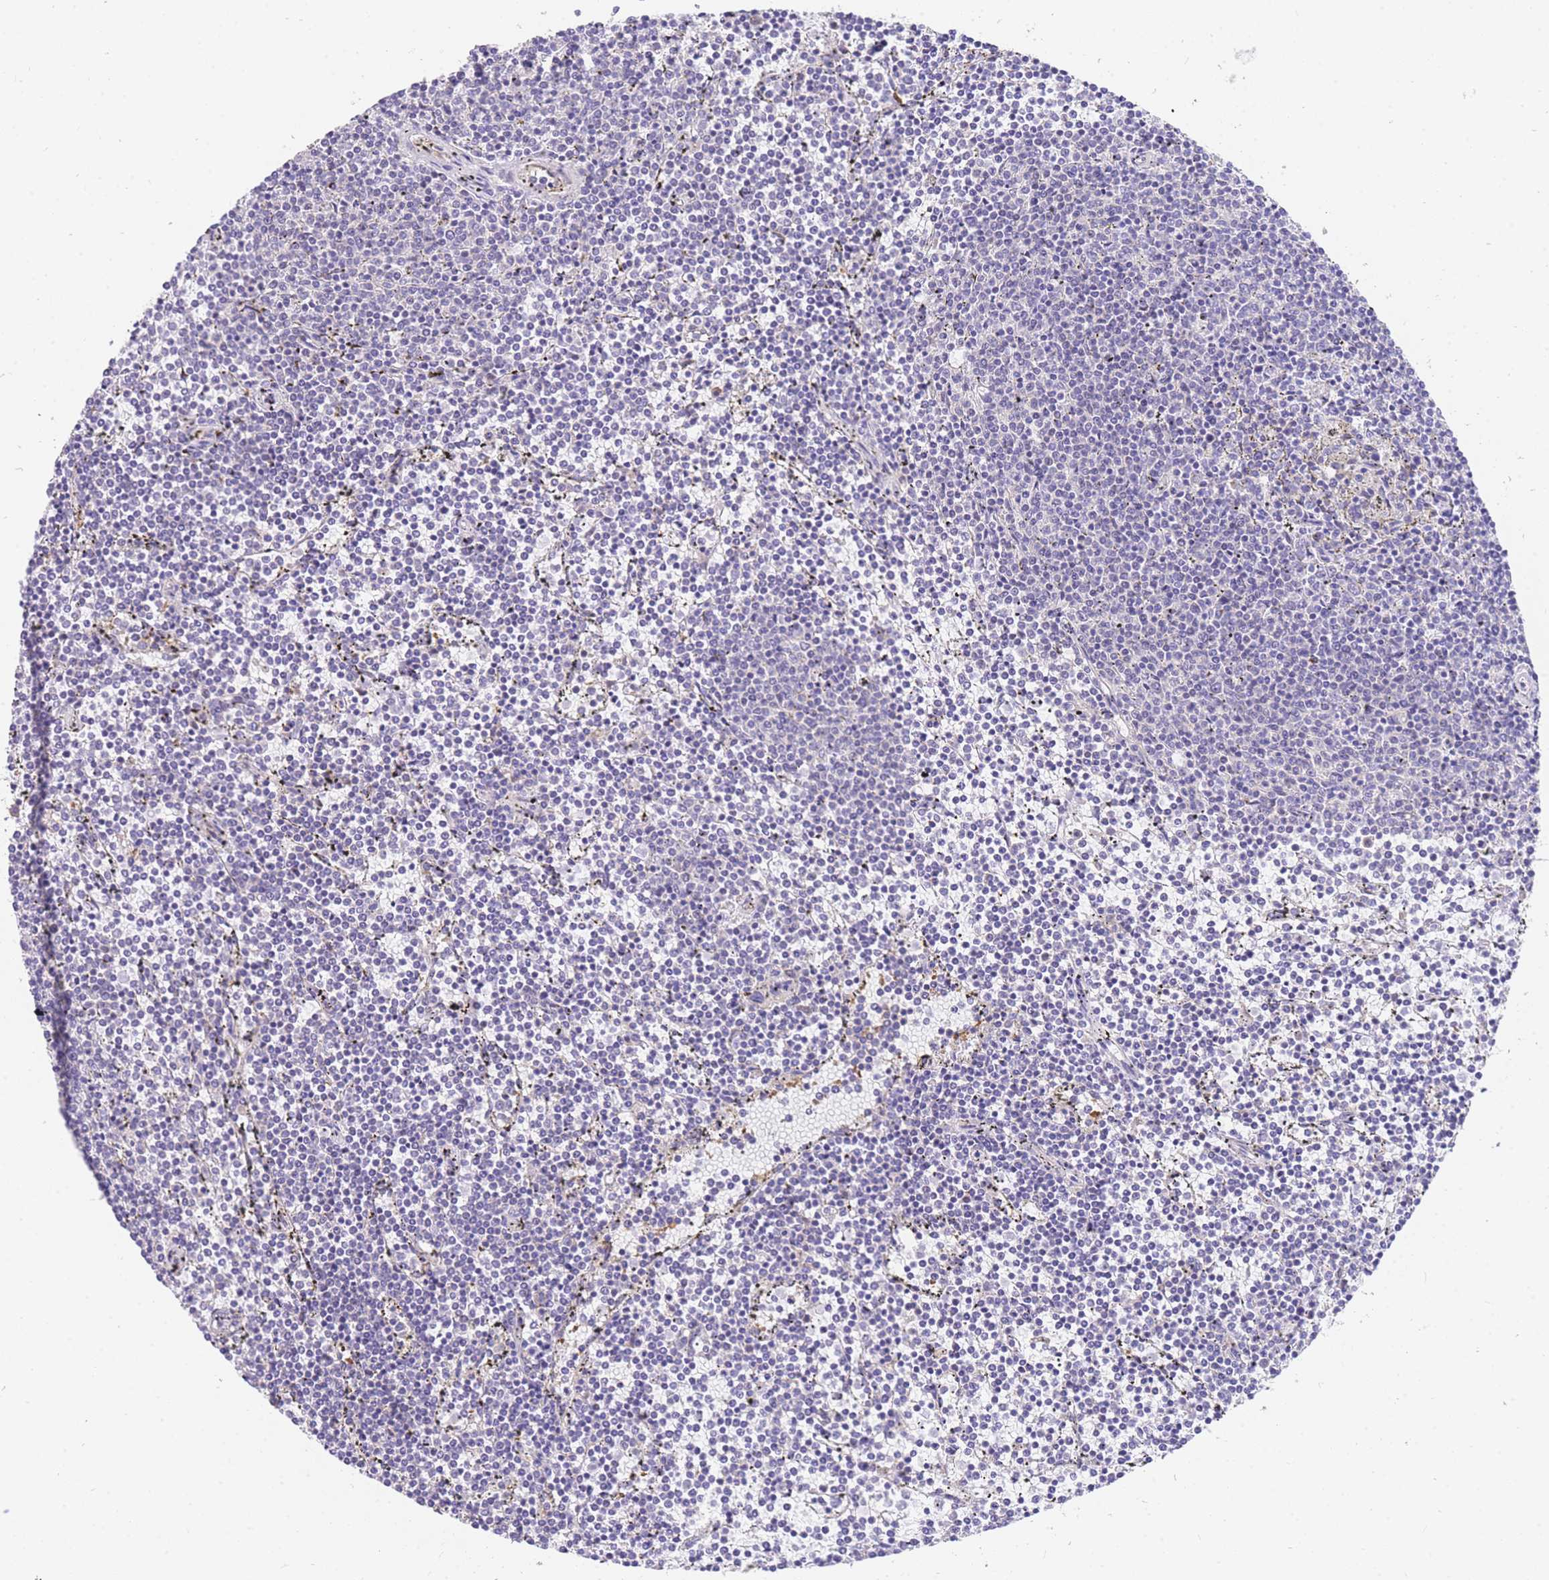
{"staining": {"intensity": "negative", "quantity": "none", "location": "none"}, "tissue": "lymphoma", "cell_type": "Tumor cells", "image_type": "cancer", "snomed": [{"axis": "morphology", "description": "Malignant lymphoma, non-Hodgkin's type, Low grade"}, {"axis": "topography", "description": "Spleen"}], "caption": "Low-grade malignant lymphoma, non-Hodgkin's type stained for a protein using immunohistochemistry (IHC) shows no positivity tumor cells.", "gene": "S100PBP", "patient": {"sex": "female", "age": 50}}